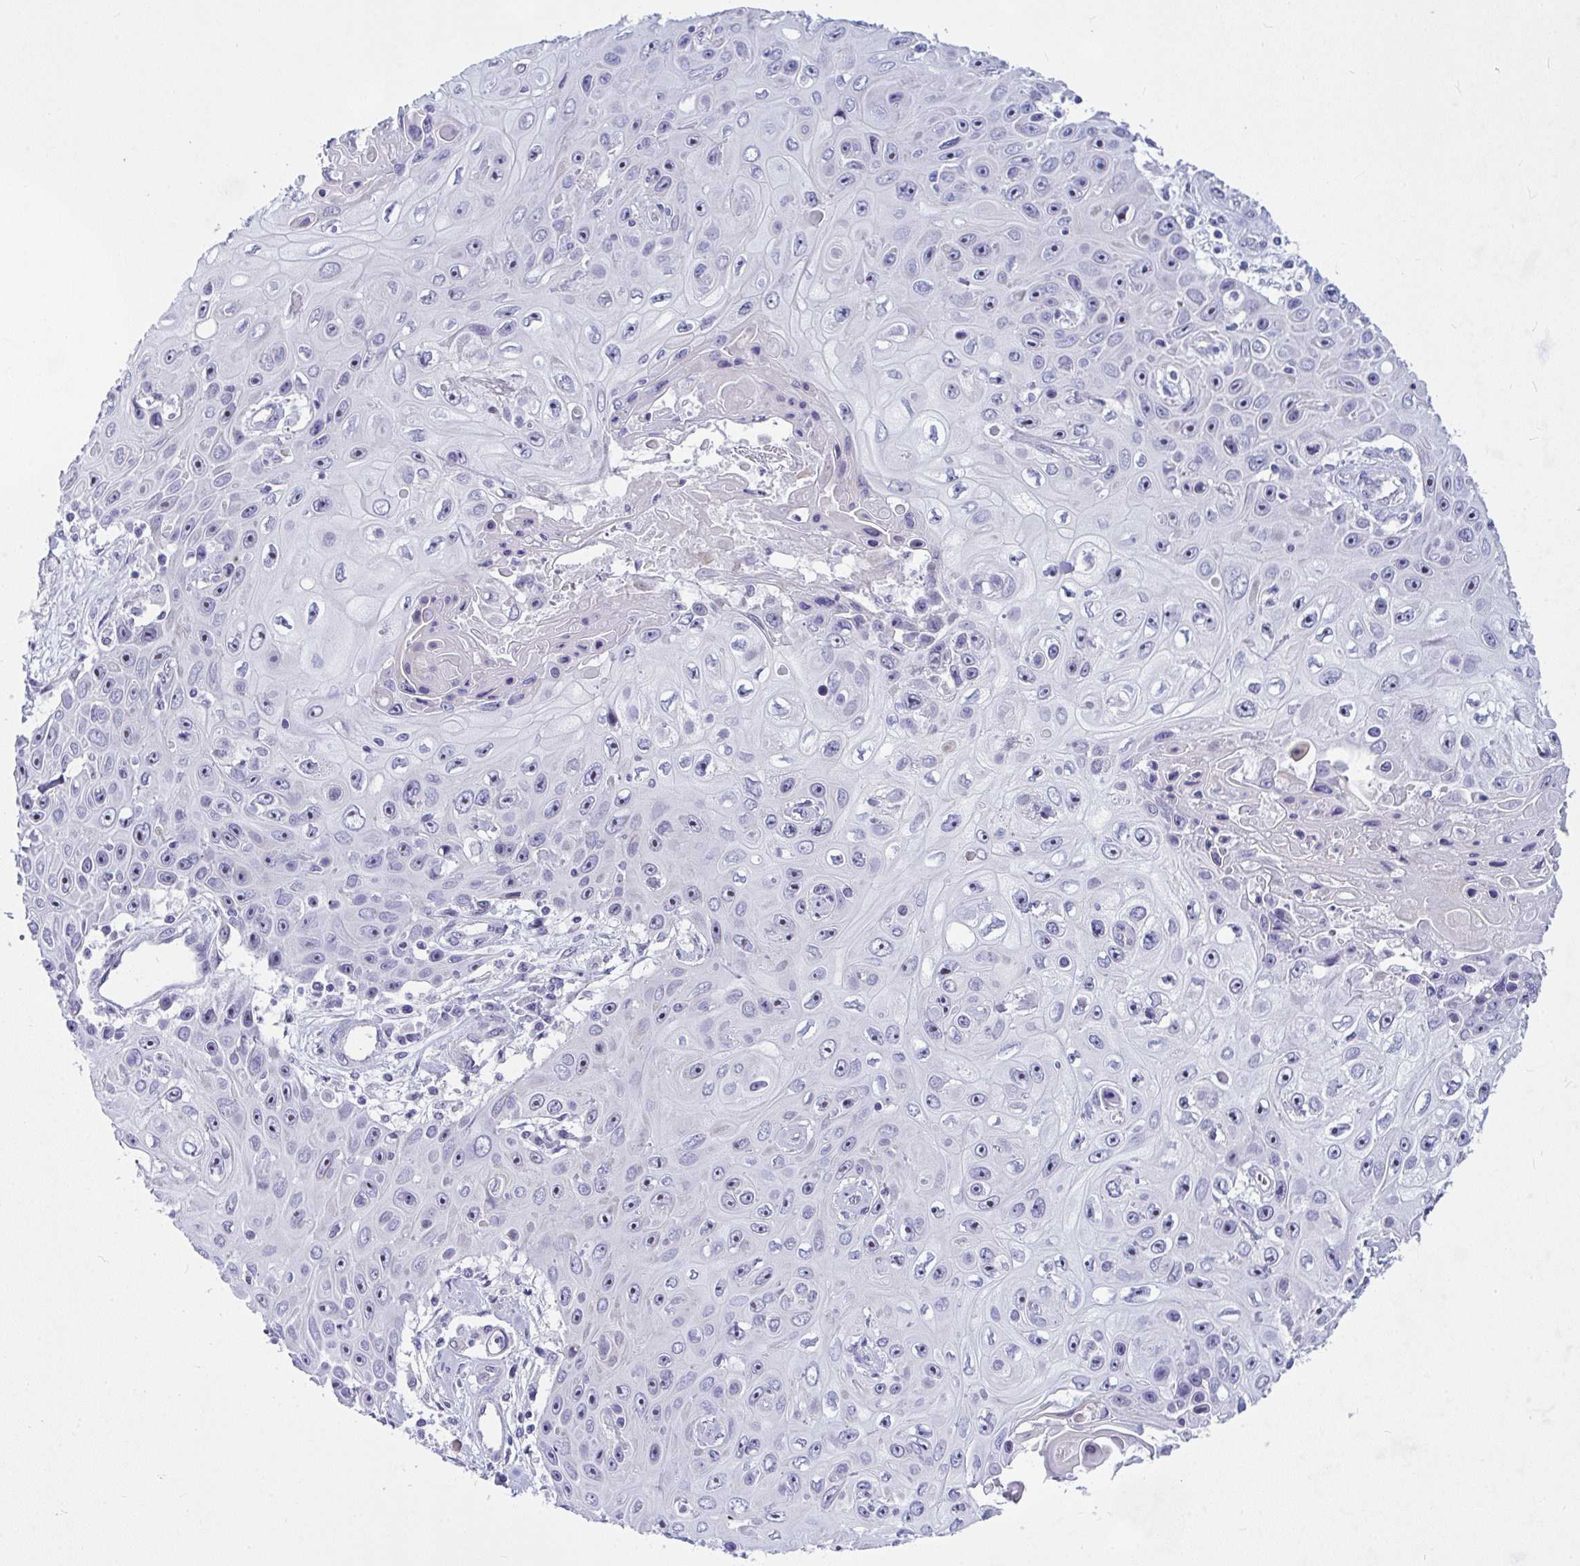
{"staining": {"intensity": "moderate", "quantity": "<25%", "location": "nuclear"}, "tissue": "skin cancer", "cell_type": "Tumor cells", "image_type": "cancer", "snomed": [{"axis": "morphology", "description": "Squamous cell carcinoma, NOS"}, {"axis": "topography", "description": "Skin"}], "caption": "Immunohistochemistry (IHC) (DAB) staining of human skin cancer displays moderate nuclear protein positivity in approximately <25% of tumor cells.", "gene": "NFXL1", "patient": {"sex": "male", "age": 82}}